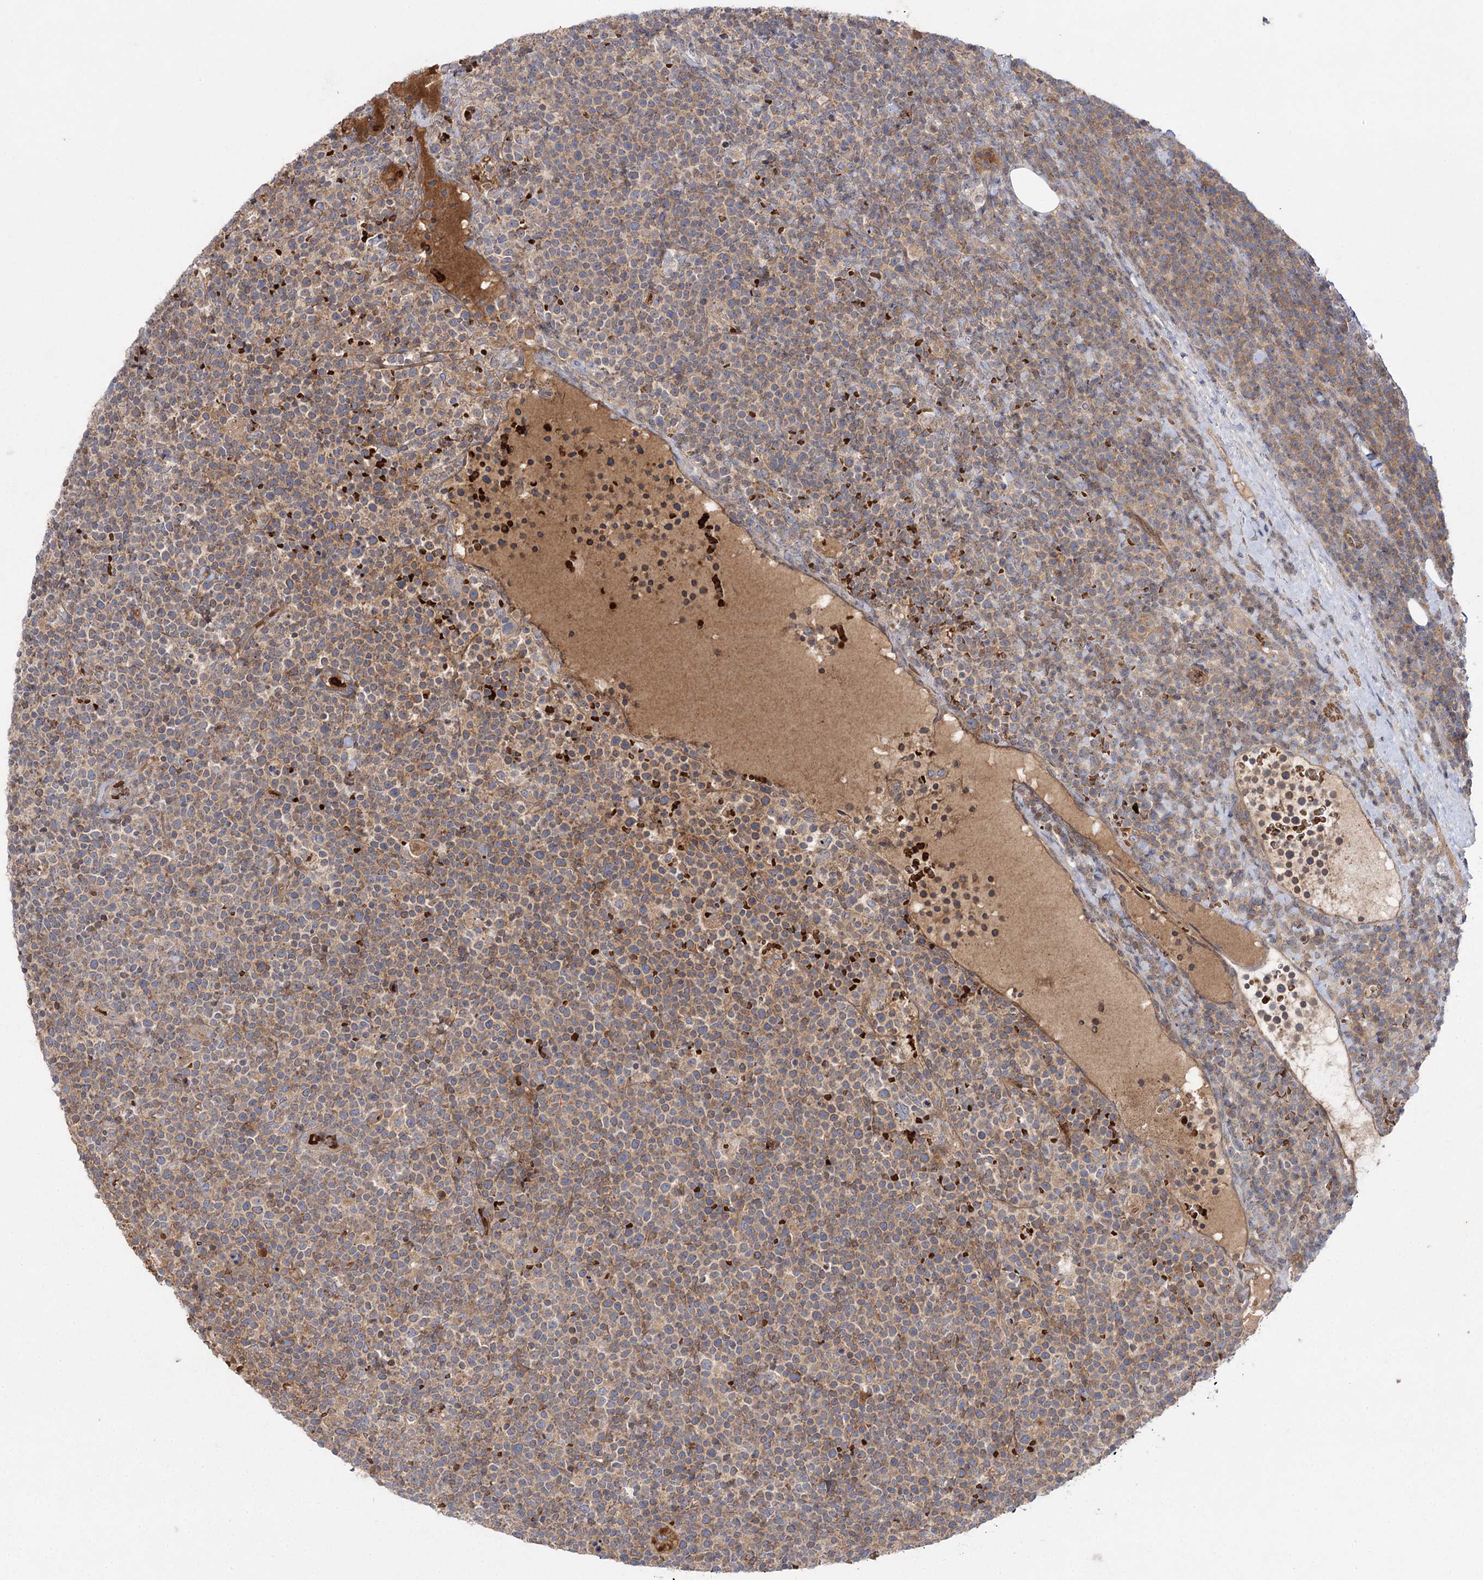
{"staining": {"intensity": "moderate", "quantity": ">75%", "location": "cytoplasmic/membranous"}, "tissue": "lymphoma", "cell_type": "Tumor cells", "image_type": "cancer", "snomed": [{"axis": "morphology", "description": "Malignant lymphoma, non-Hodgkin's type, High grade"}, {"axis": "topography", "description": "Lymph node"}], "caption": "Protein expression analysis of human malignant lymphoma, non-Hodgkin's type (high-grade) reveals moderate cytoplasmic/membranous positivity in about >75% of tumor cells.", "gene": "KIAA0825", "patient": {"sex": "male", "age": 61}}